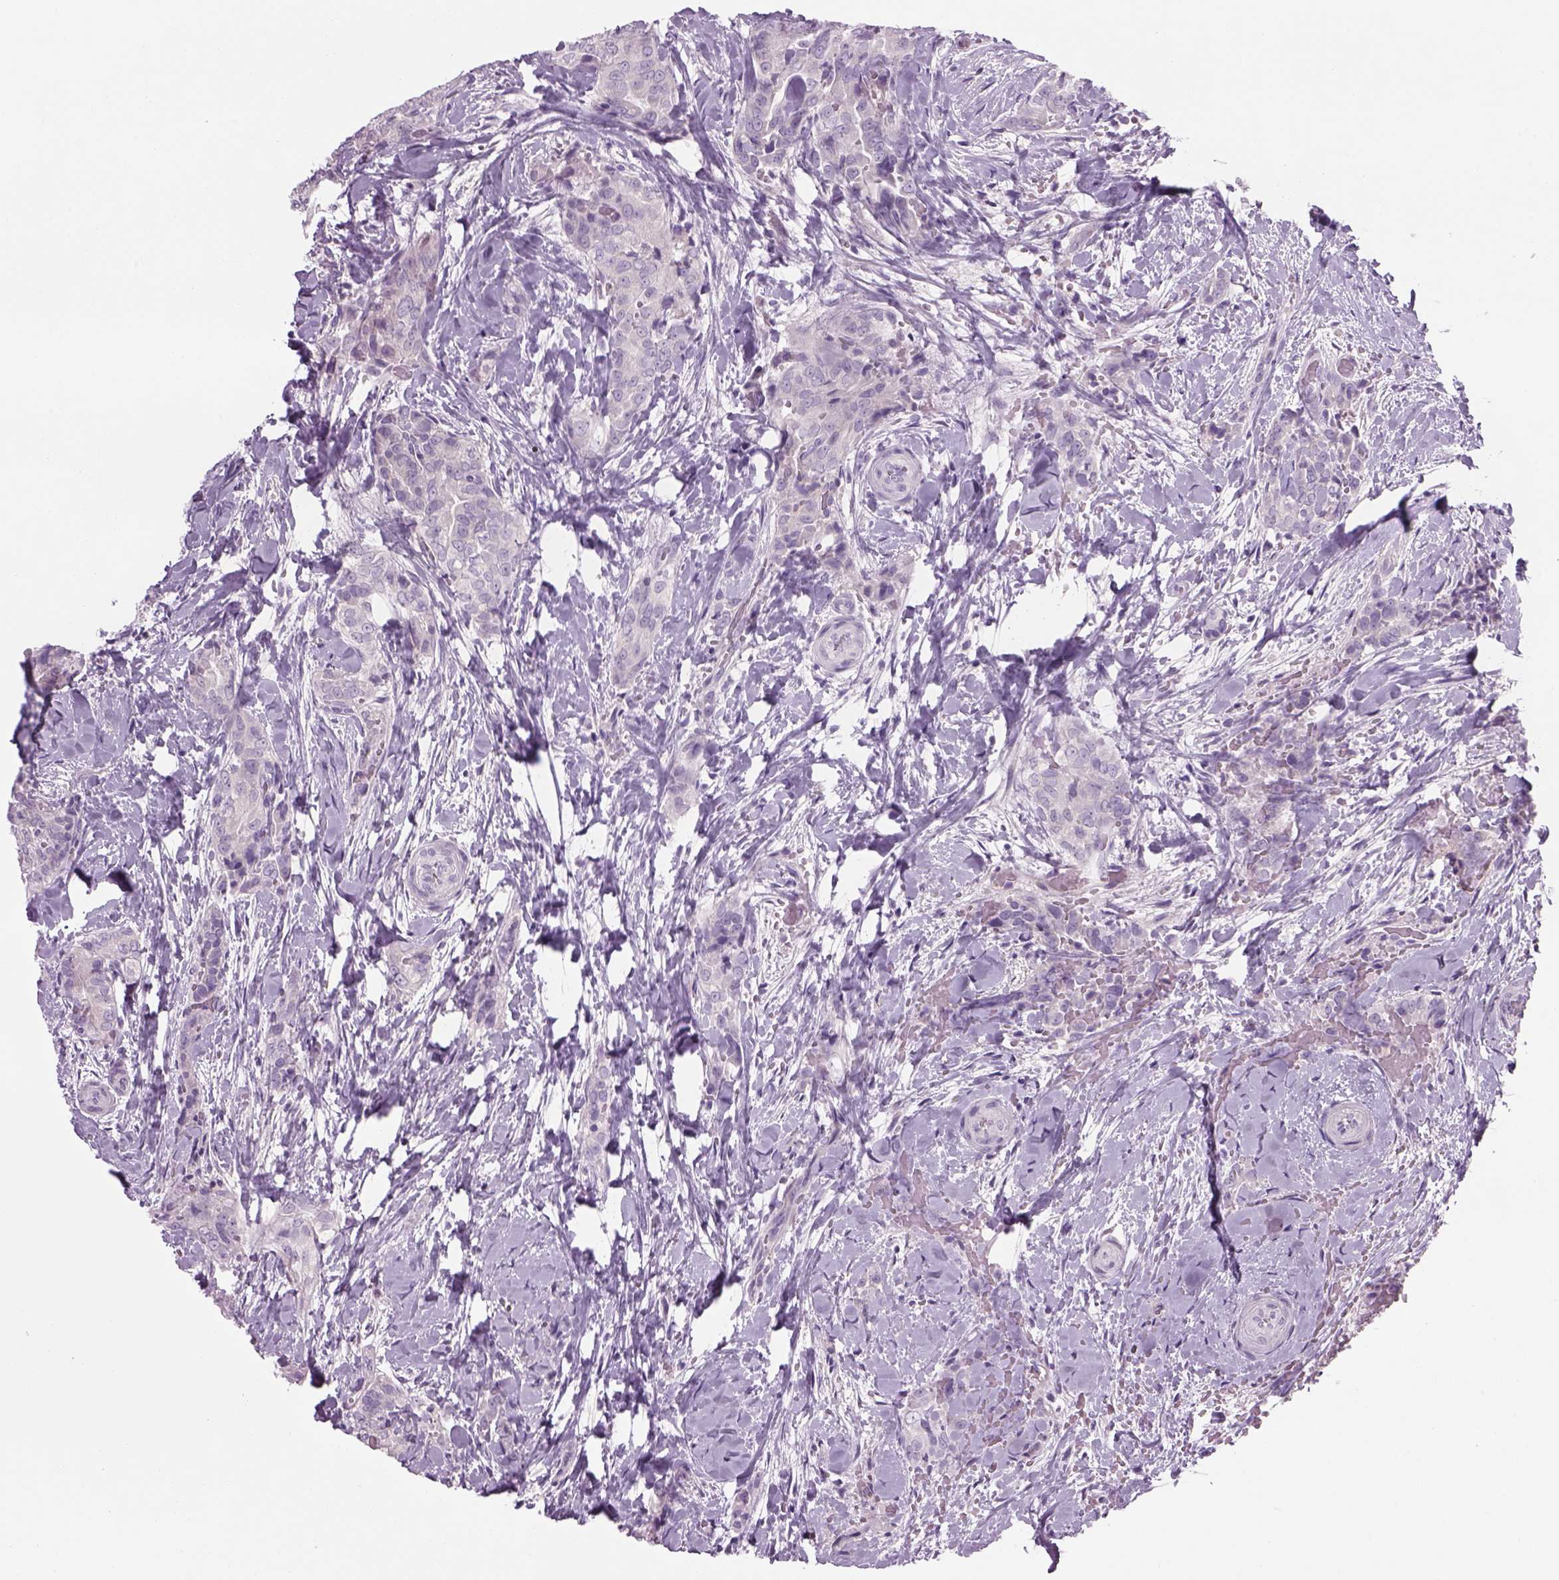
{"staining": {"intensity": "negative", "quantity": "none", "location": "none"}, "tissue": "thyroid cancer", "cell_type": "Tumor cells", "image_type": "cancer", "snomed": [{"axis": "morphology", "description": "Papillary adenocarcinoma, NOS"}, {"axis": "topography", "description": "Thyroid gland"}], "caption": "Immunohistochemistry (IHC) micrograph of neoplastic tissue: human thyroid cancer (papillary adenocarcinoma) stained with DAB (3,3'-diaminobenzidine) reveals no significant protein positivity in tumor cells.", "gene": "MDH1B", "patient": {"sex": "male", "age": 61}}